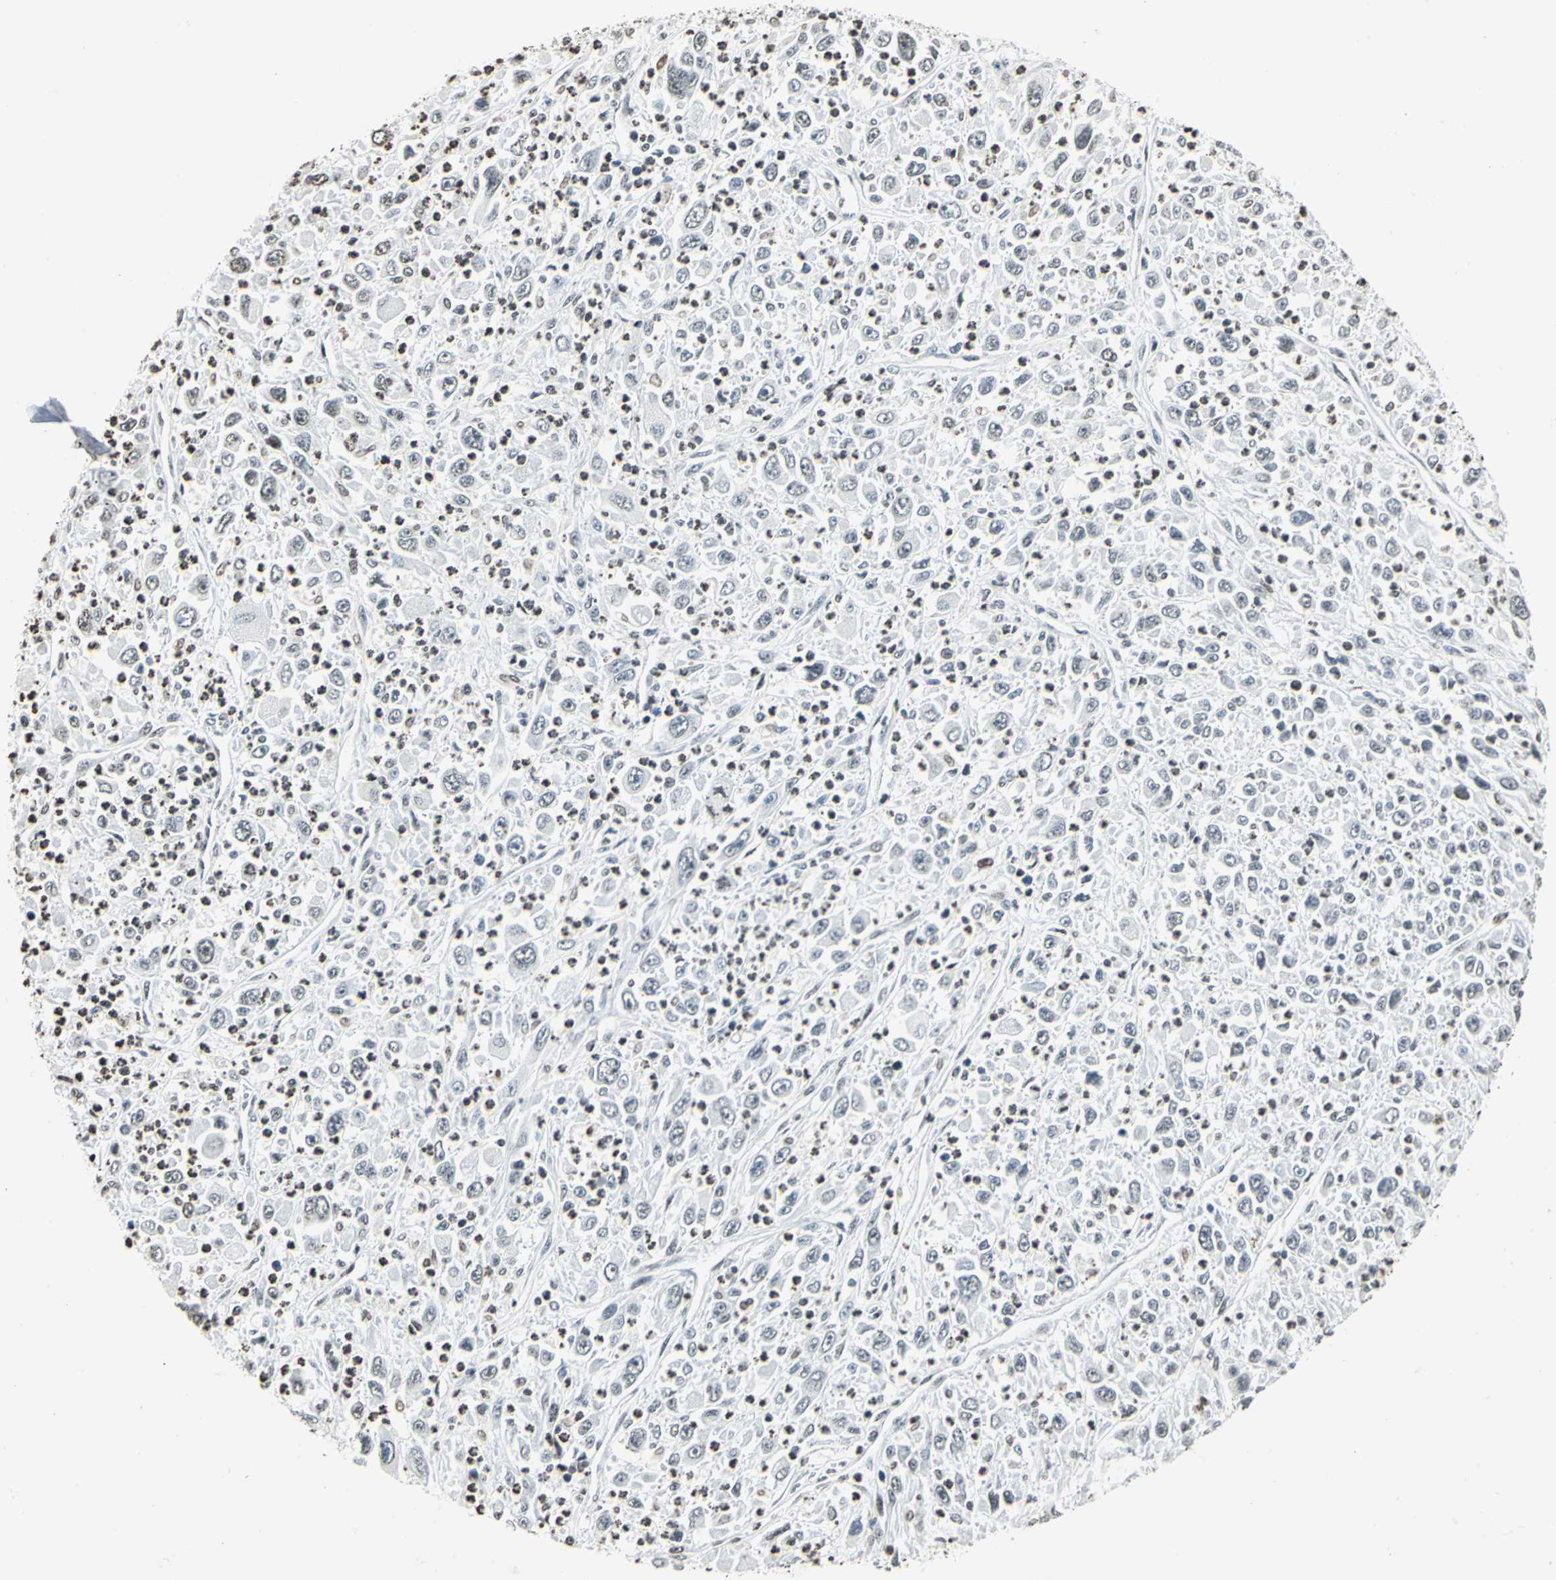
{"staining": {"intensity": "weak", "quantity": ">75%", "location": "nuclear"}, "tissue": "melanoma", "cell_type": "Tumor cells", "image_type": "cancer", "snomed": [{"axis": "morphology", "description": "Malignant melanoma, Metastatic site"}, {"axis": "topography", "description": "Skin"}], "caption": "Approximately >75% of tumor cells in melanoma reveal weak nuclear protein positivity as visualized by brown immunohistochemical staining.", "gene": "MCM4", "patient": {"sex": "female", "age": 56}}